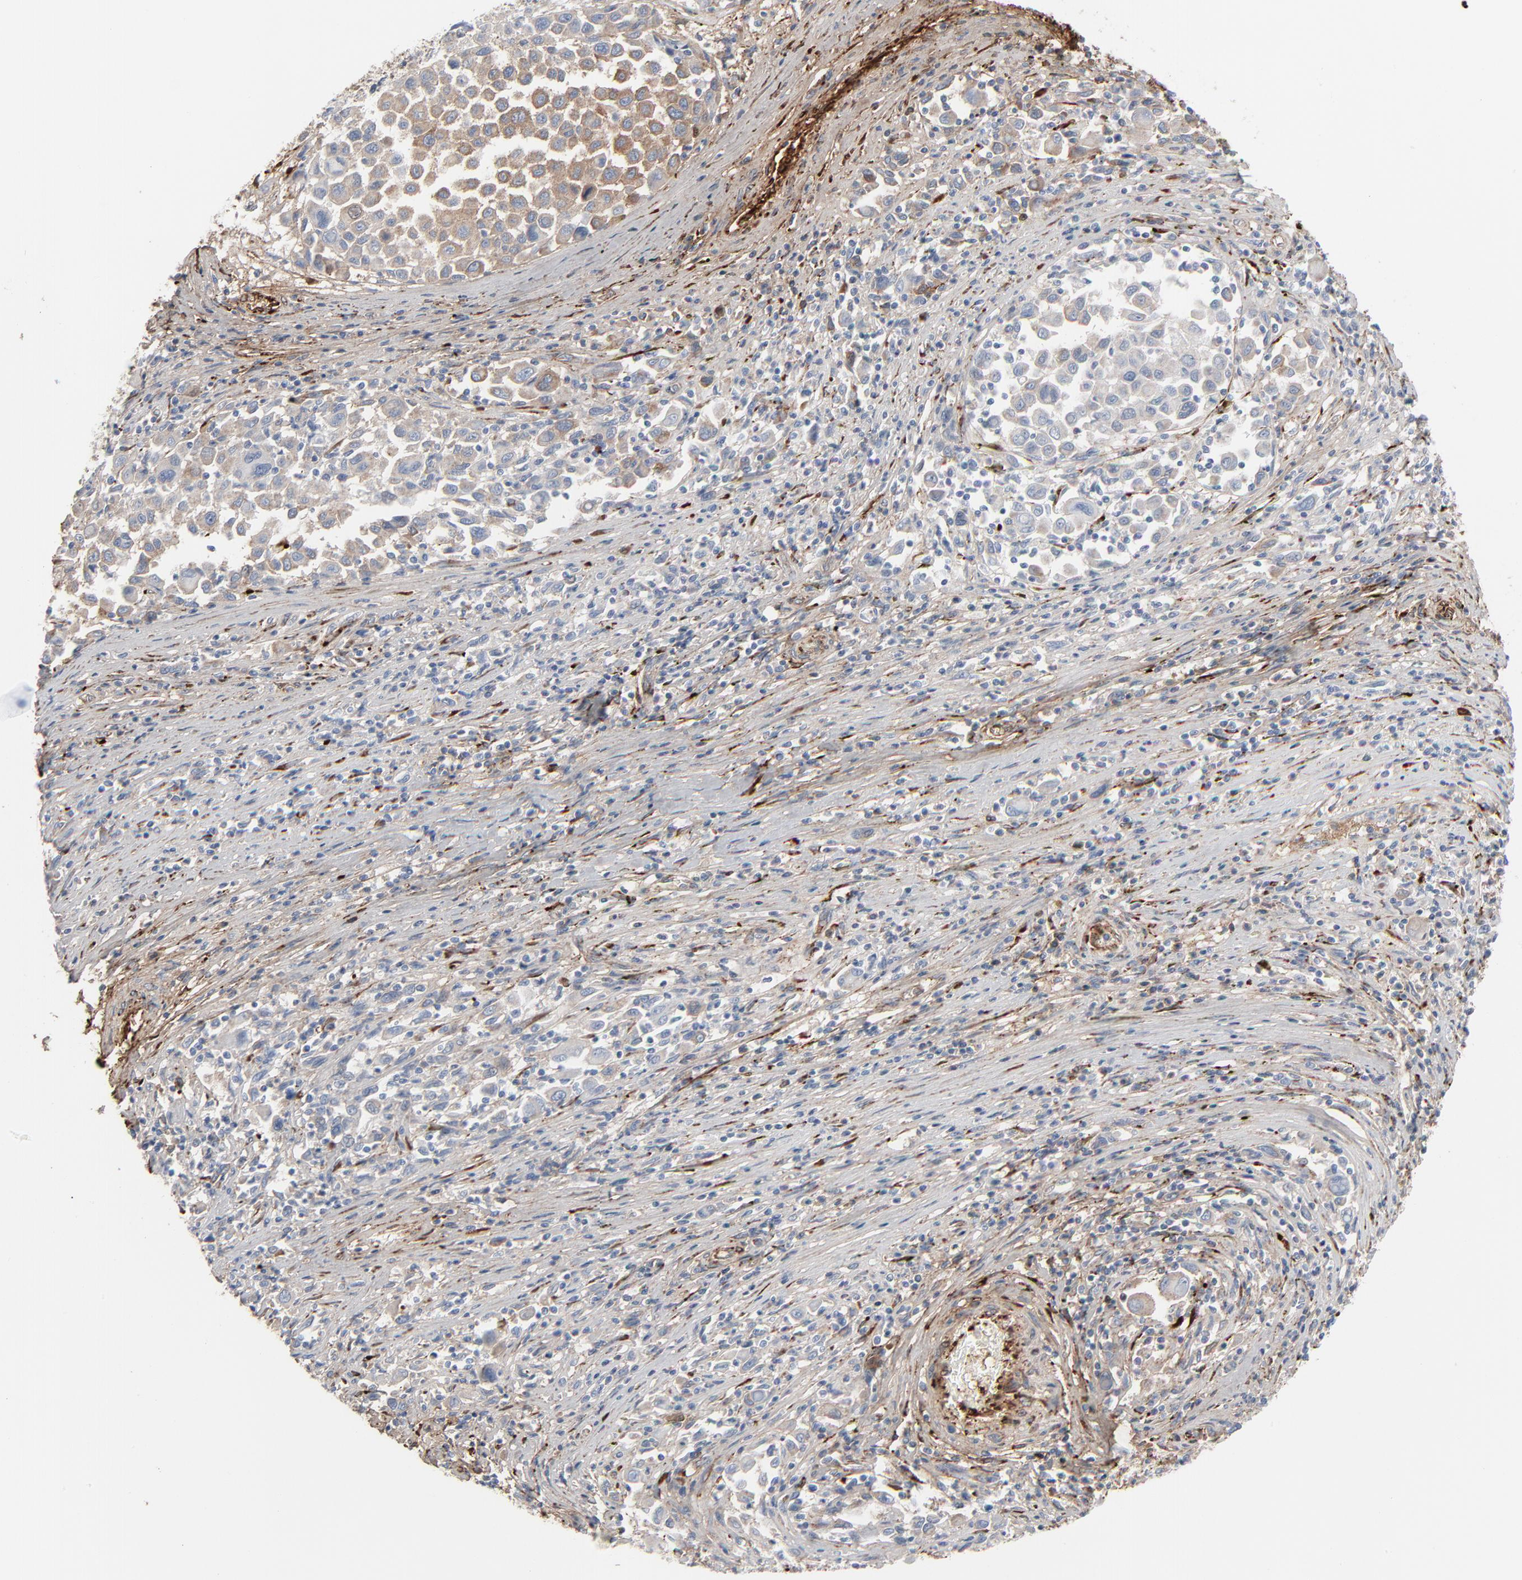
{"staining": {"intensity": "moderate", "quantity": "25%-75%", "location": "cytoplasmic/membranous"}, "tissue": "melanoma", "cell_type": "Tumor cells", "image_type": "cancer", "snomed": [{"axis": "morphology", "description": "Malignant melanoma, Metastatic site"}, {"axis": "topography", "description": "Lymph node"}], "caption": "IHC (DAB (3,3'-diaminobenzidine)) staining of human melanoma exhibits moderate cytoplasmic/membranous protein expression in approximately 25%-75% of tumor cells. The staining is performed using DAB brown chromogen to label protein expression. The nuclei are counter-stained blue using hematoxylin.", "gene": "BGN", "patient": {"sex": "male", "age": 61}}